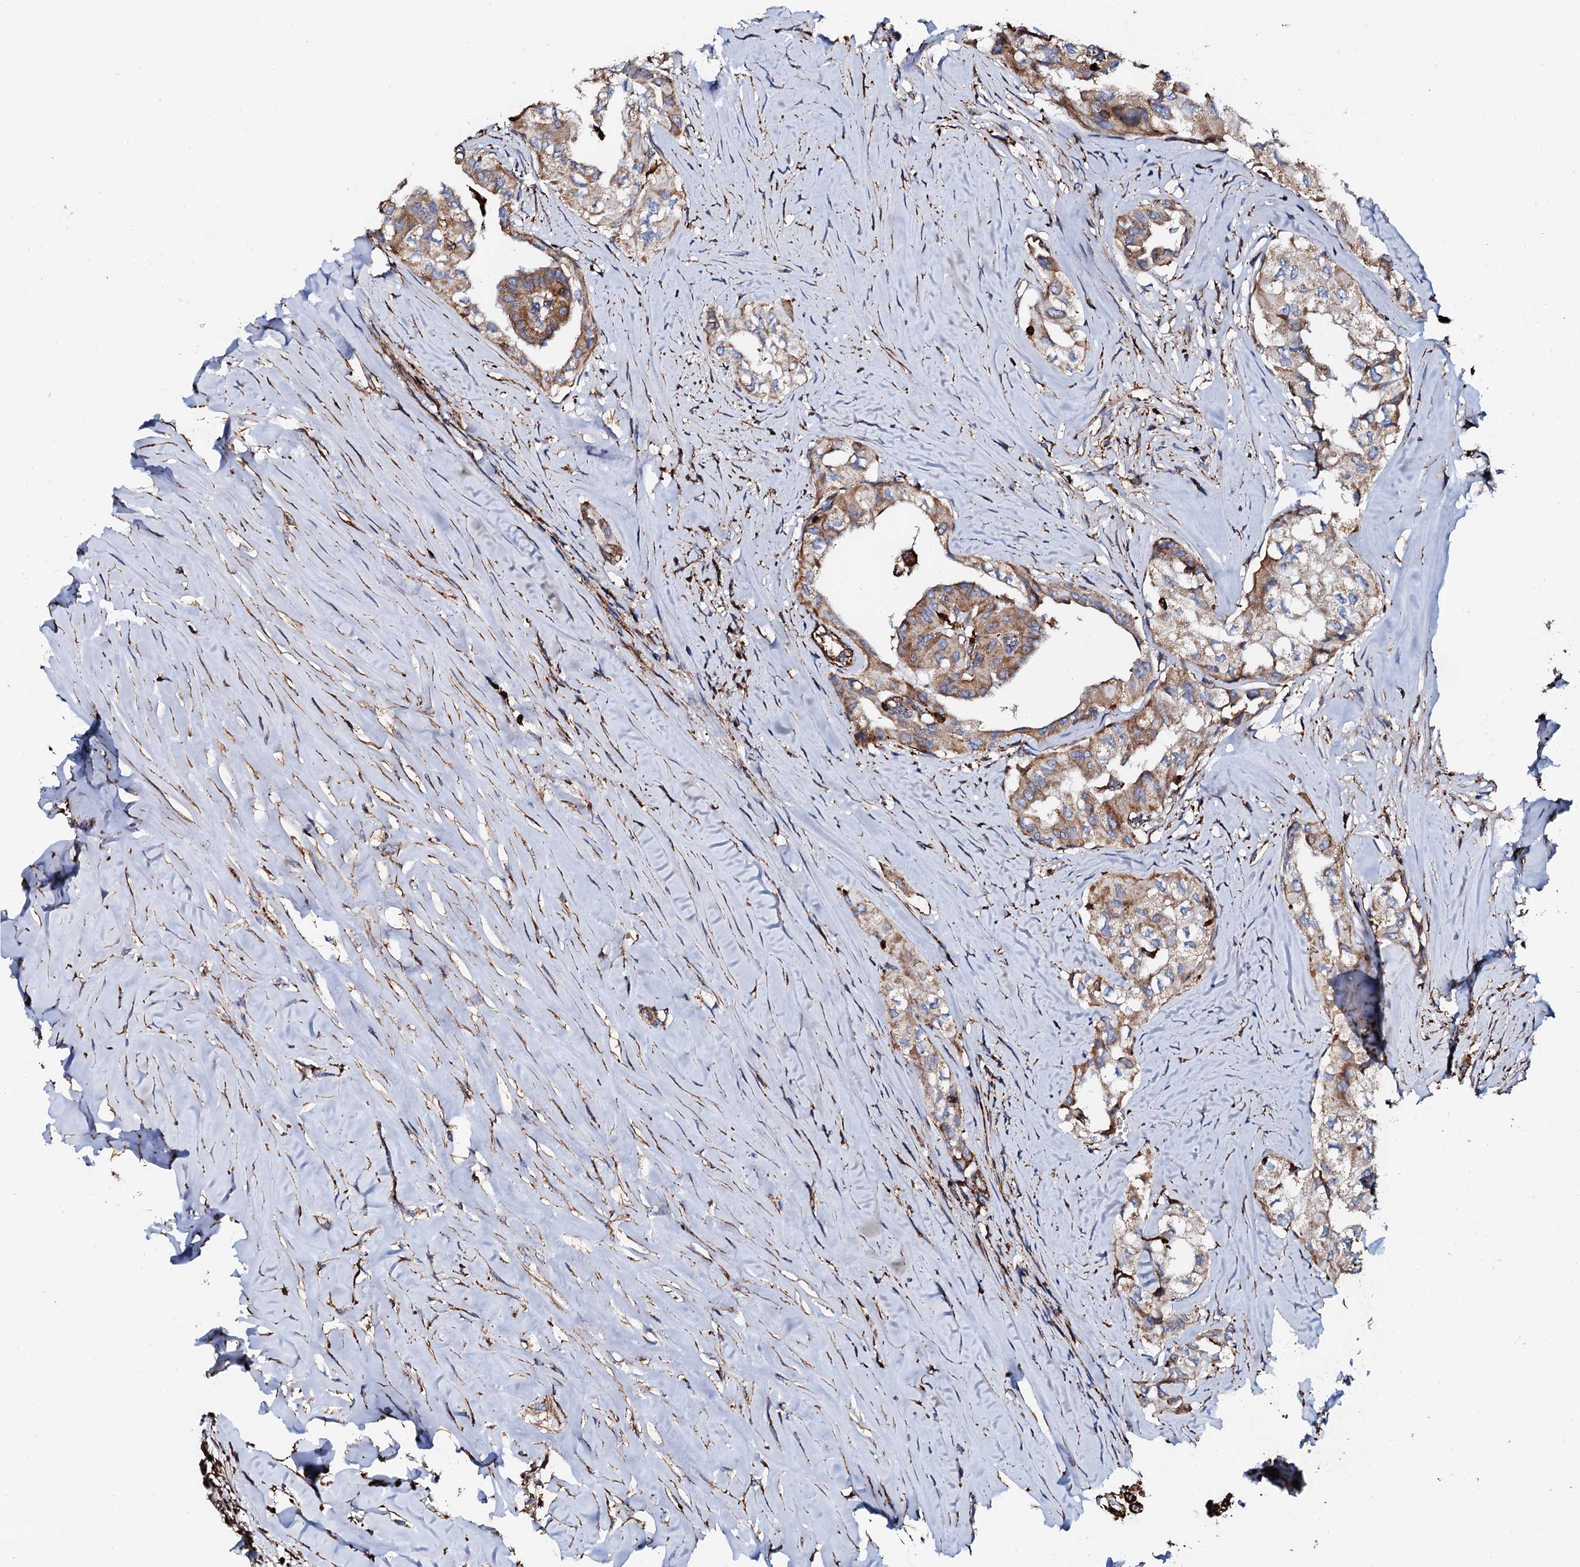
{"staining": {"intensity": "moderate", "quantity": "25%-75%", "location": "cytoplasmic/membranous"}, "tissue": "thyroid cancer", "cell_type": "Tumor cells", "image_type": "cancer", "snomed": [{"axis": "morphology", "description": "Papillary adenocarcinoma, NOS"}, {"axis": "topography", "description": "Thyroid gland"}], "caption": "Immunohistochemistry micrograph of thyroid cancer stained for a protein (brown), which demonstrates medium levels of moderate cytoplasmic/membranous staining in approximately 25%-75% of tumor cells.", "gene": "INTS10", "patient": {"sex": "female", "age": 59}}